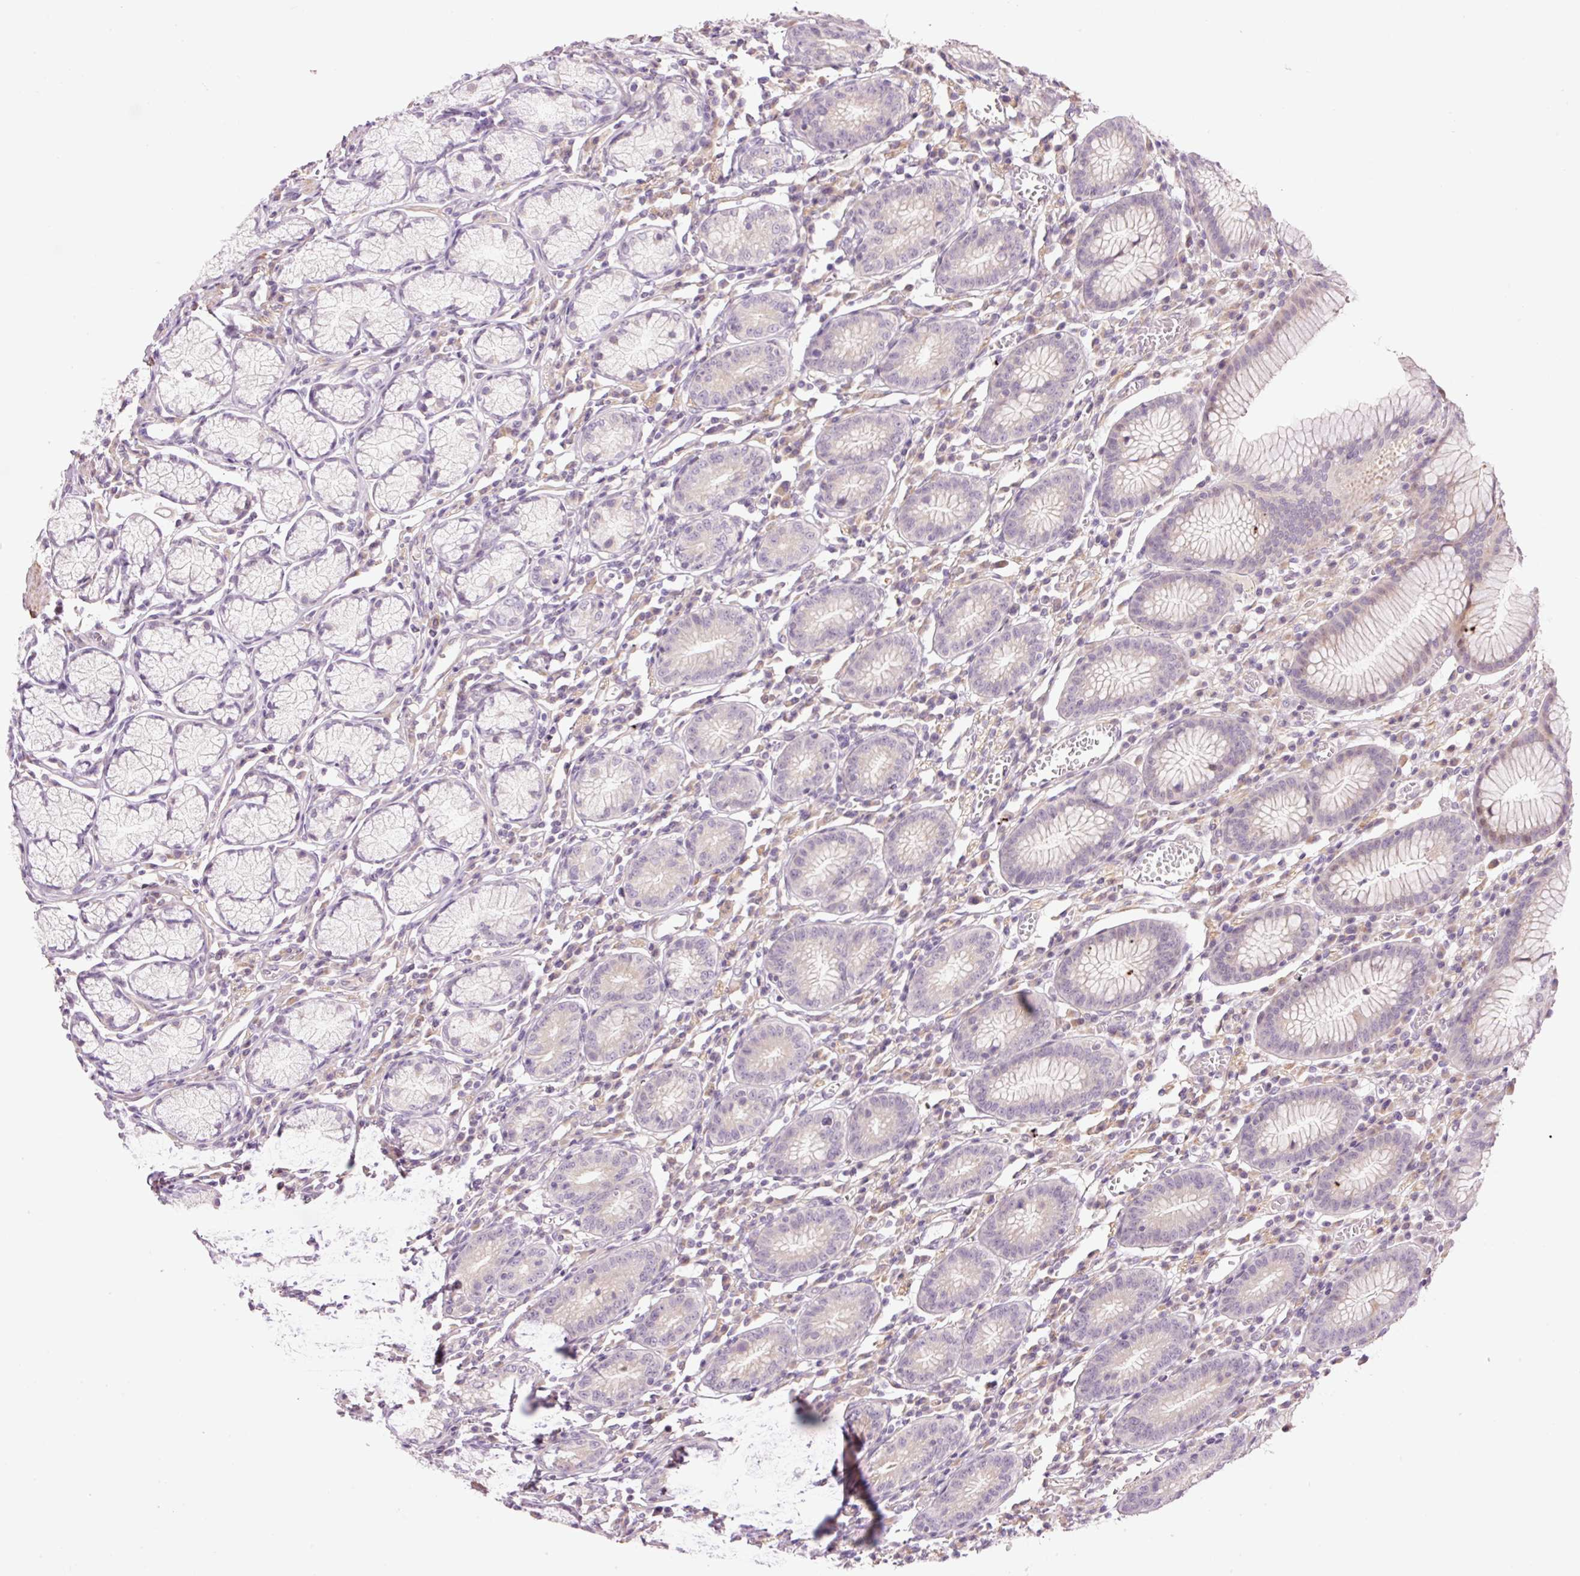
{"staining": {"intensity": "moderate", "quantity": "25%-75%", "location": "cytoplasmic/membranous"}, "tissue": "stomach", "cell_type": "Glandular cells", "image_type": "normal", "snomed": [{"axis": "morphology", "description": "Normal tissue, NOS"}, {"axis": "topography", "description": "Stomach"}], "caption": "The image shows immunohistochemical staining of benign stomach. There is moderate cytoplasmic/membranous positivity is seen in approximately 25%-75% of glandular cells.", "gene": "SLC29A3", "patient": {"sex": "male", "age": 55}}